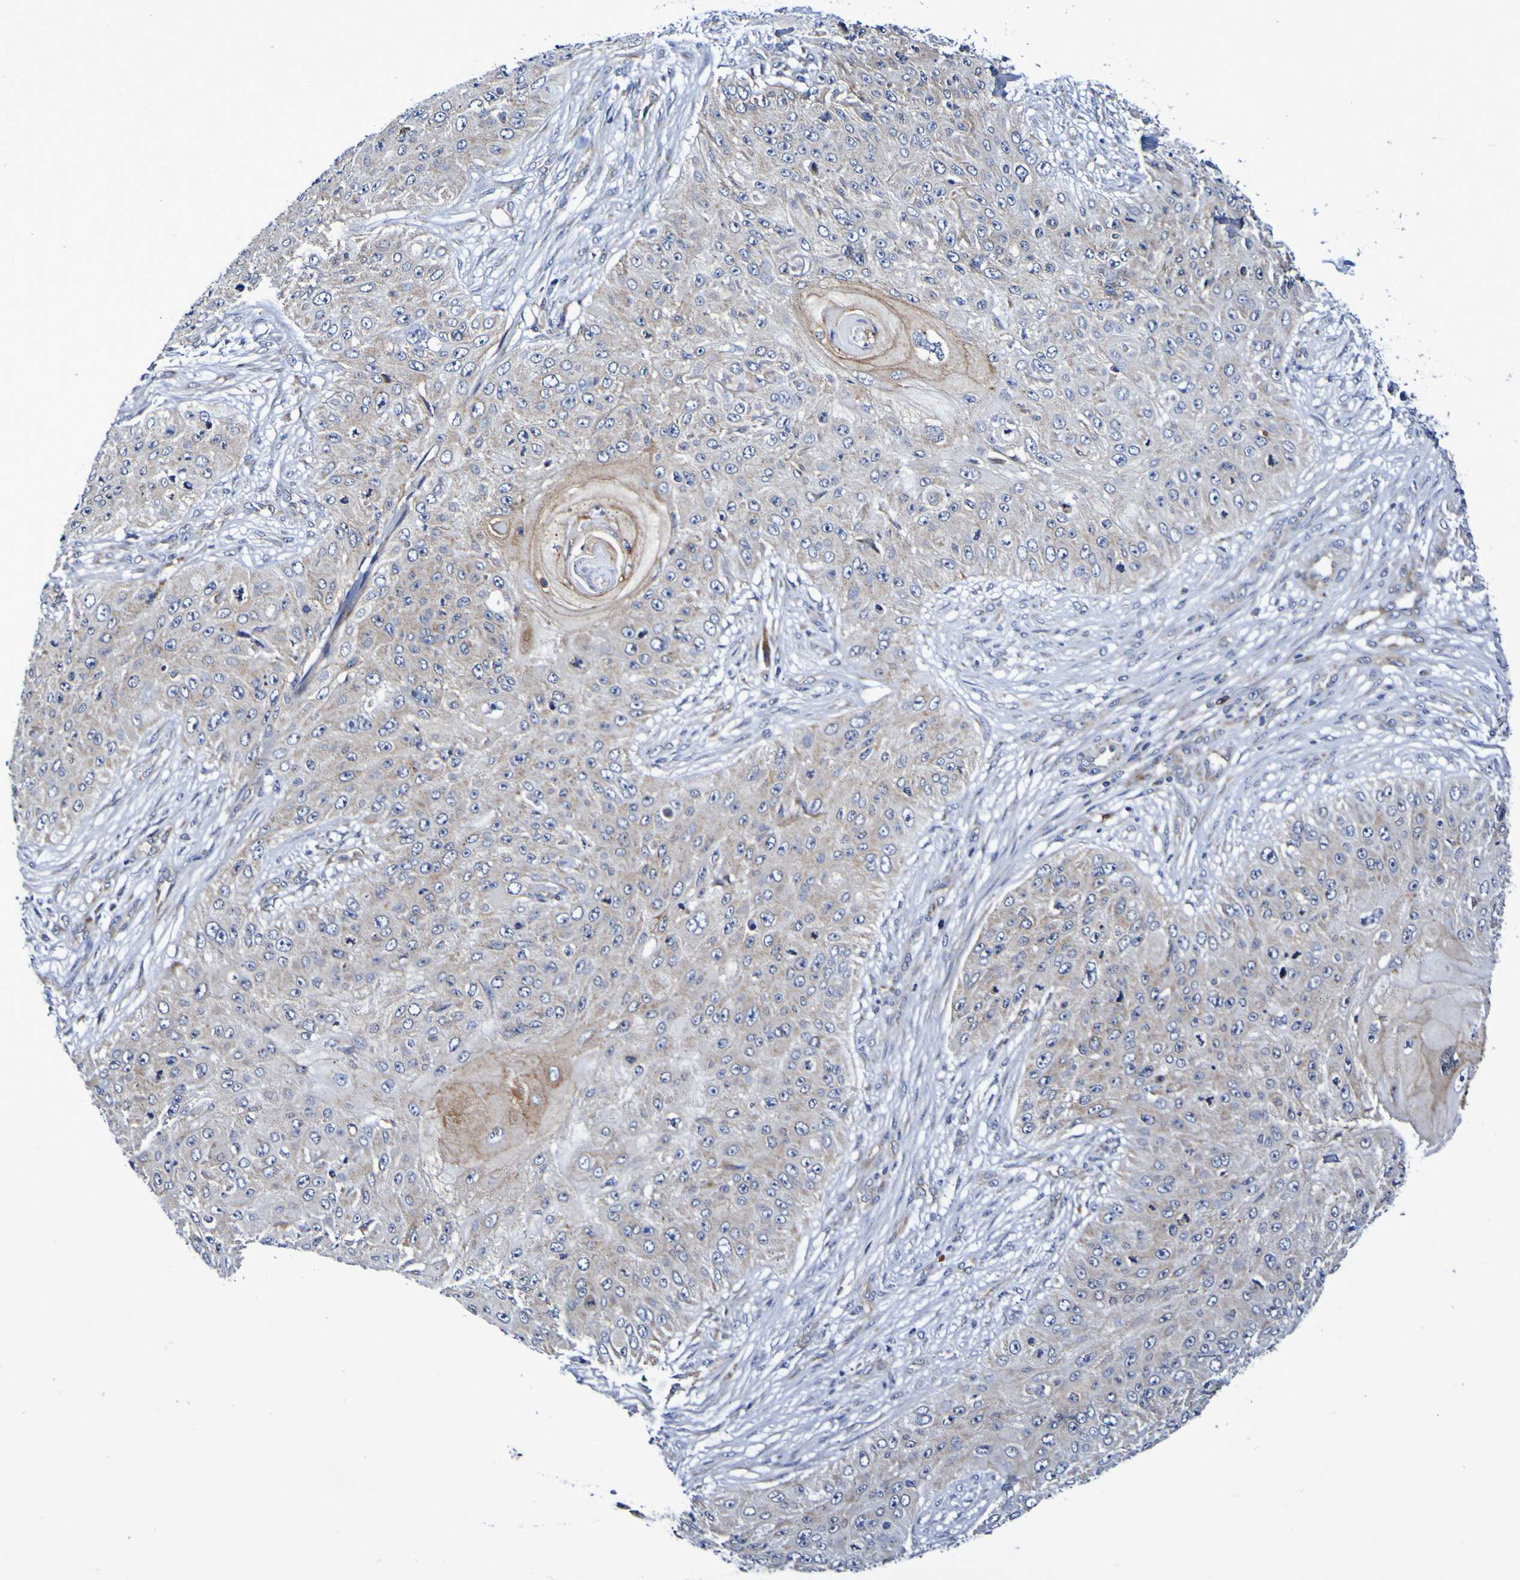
{"staining": {"intensity": "weak", "quantity": ">75%", "location": "cytoplasmic/membranous"}, "tissue": "skin cancer", "cell_type": "Tumor cells", "image_type": "cancer", "snomed": [{"axis": "morphology", "description": "Squamous cell carcinoma, NOS"}, {"axis": "topography", "description": "Skin"}], "caption": "Immunohistochemistry histopathology image of human squamous cell carcinoma (skin) stained for a protein (brown), which demonstrates low levels of weak cytoplasmic/membranous staining in approximately >75% of tumor cells.", "gene": "GJB1", "patient": {"sex": "female", "age": 80}}